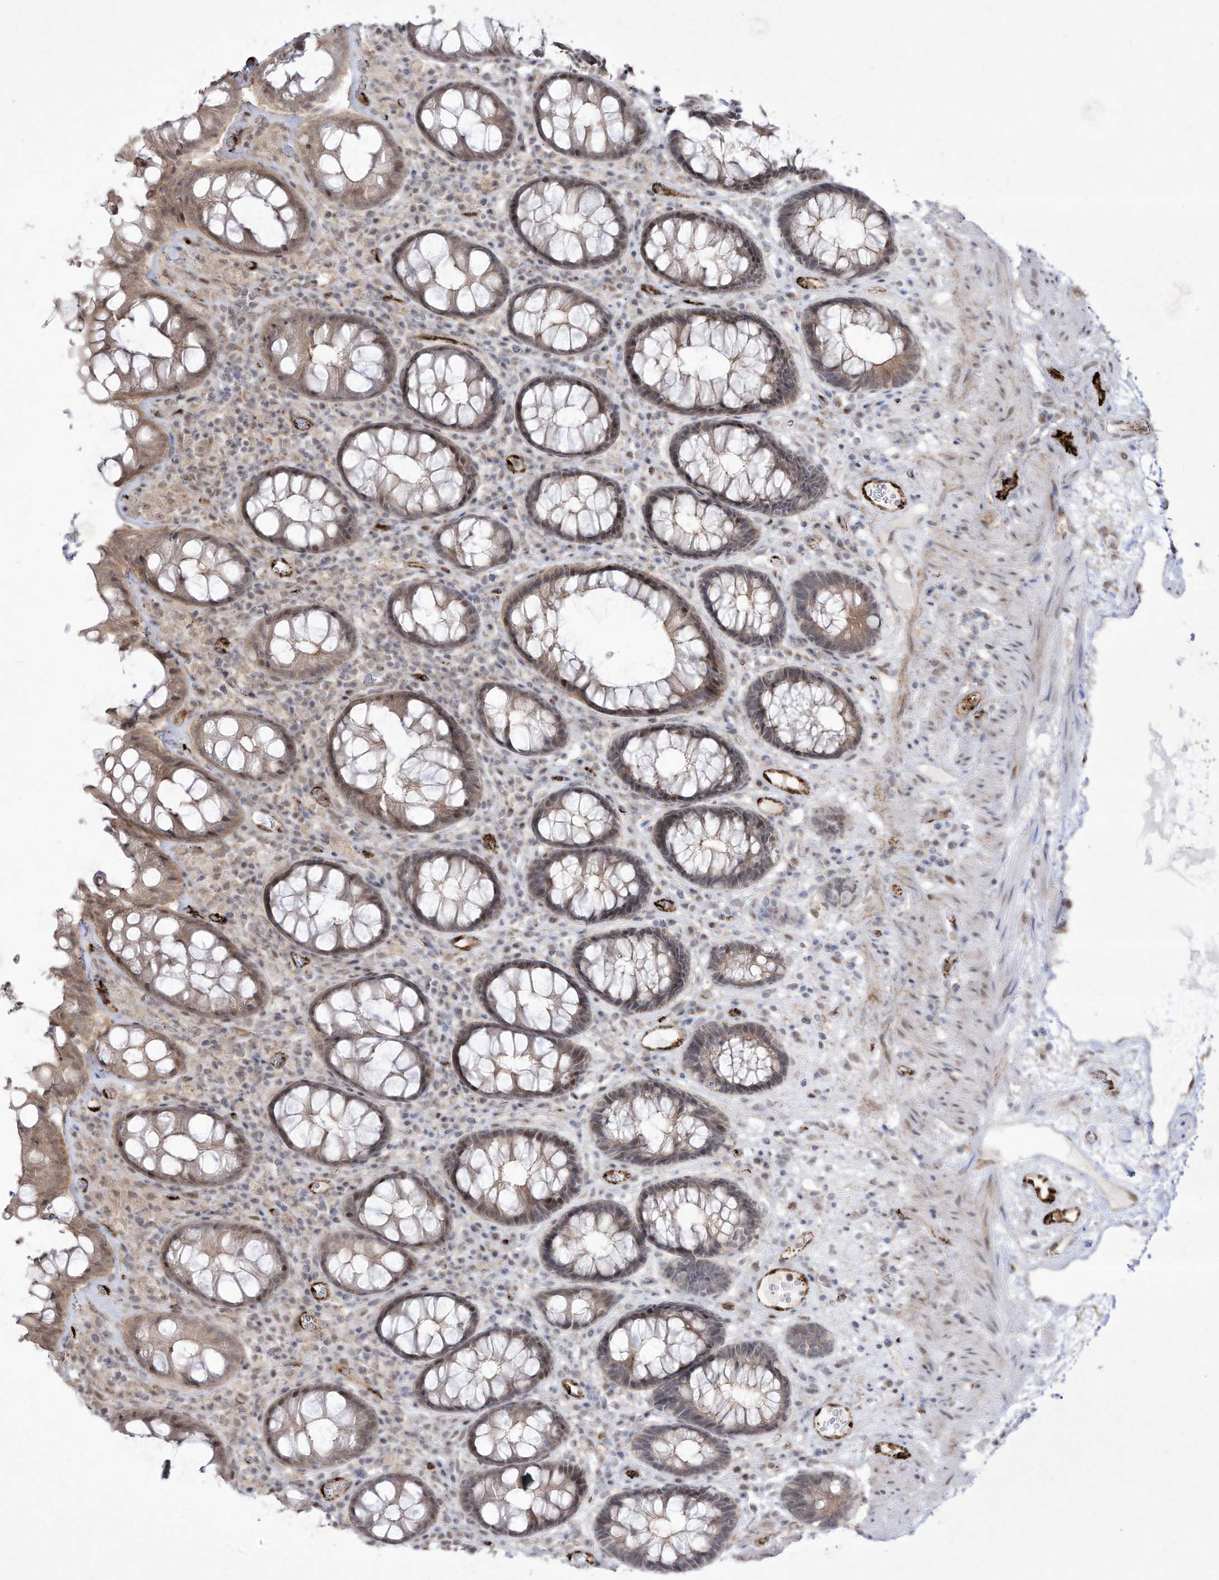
{"staining": {"intensity": "moderate", "quantity": "<25%", "location": "cytoplasmic/membranous,nuclear"}, "tissue": "rectum", "cell_type": "Glandular cells", "image_type": "normal", "snomed": [{"axis": "morphology", "description": "Normal tissue, NOS"}, {"axis": "topography", "description": "Rectum"}], "caption": "IHC image of normal human rectum stained for a protein (brown), which demonstrates low levels of moderate cytoplasmic/membranous,nuclear expression in about <25% of glandular cells.", "gene": "ZGRF1", "patient": {"sex": "male", "age": 64}}